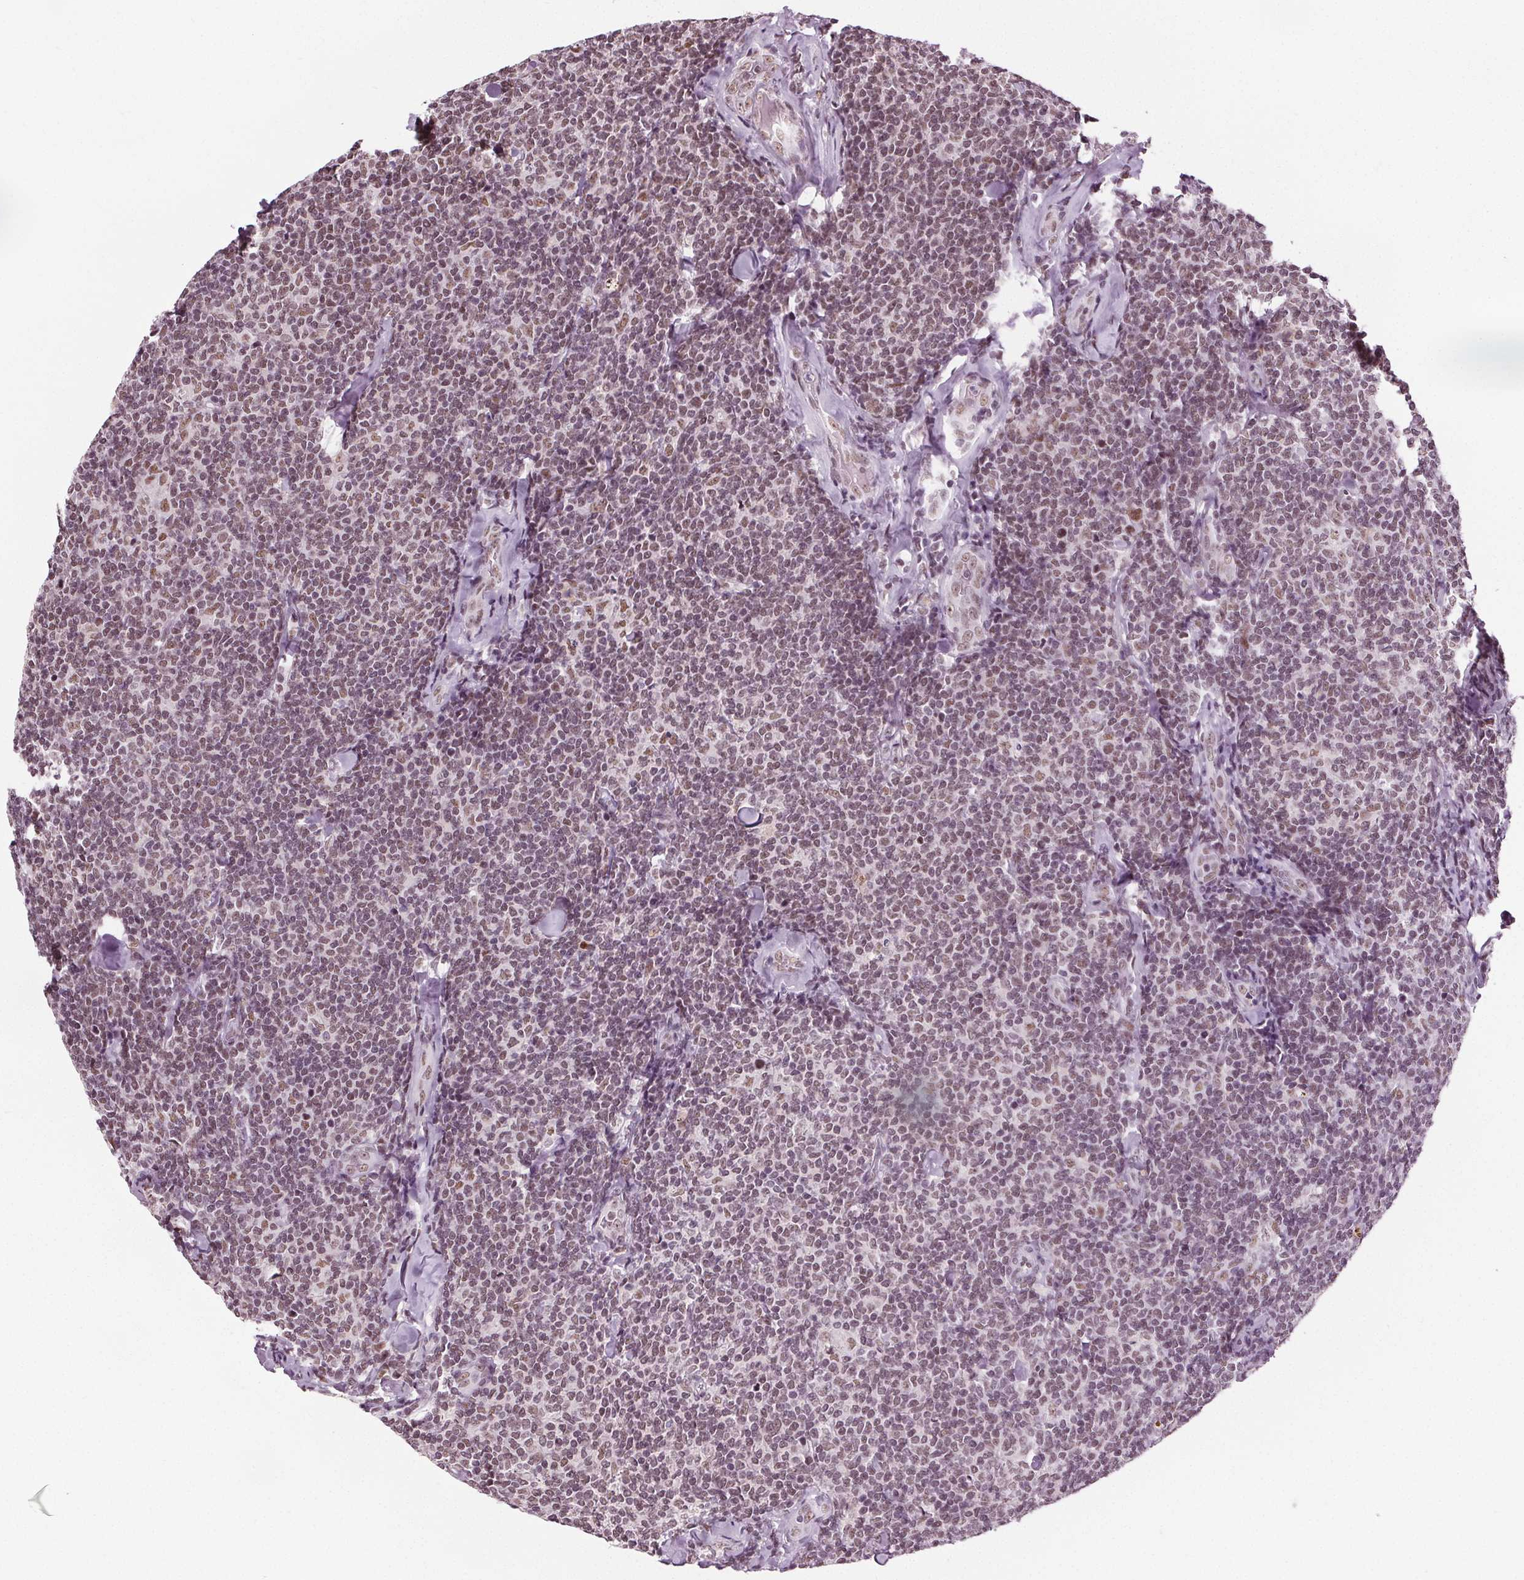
{"staining": {"intensity": "moderate", "quantity": ">75%", "location": "nuclear"}, "tissue": "lymphoma", "cell_type": "Tumor cells", "image_type": "cancer", "snomed": [{"axis": "morphology", "description": "Malignant lymphoma, non-Hodgkin's type, Low grade"}, {"axis": "topography", "description": "Lymph node"}], "caption": "There is medium levels of moderate nuclear positivity in tumor cells of lymphoma, as demonstrated by immunohistochemical staining (brown color).", "gene": "IWS1", "patient": {"sex": "female", "age": 56}}